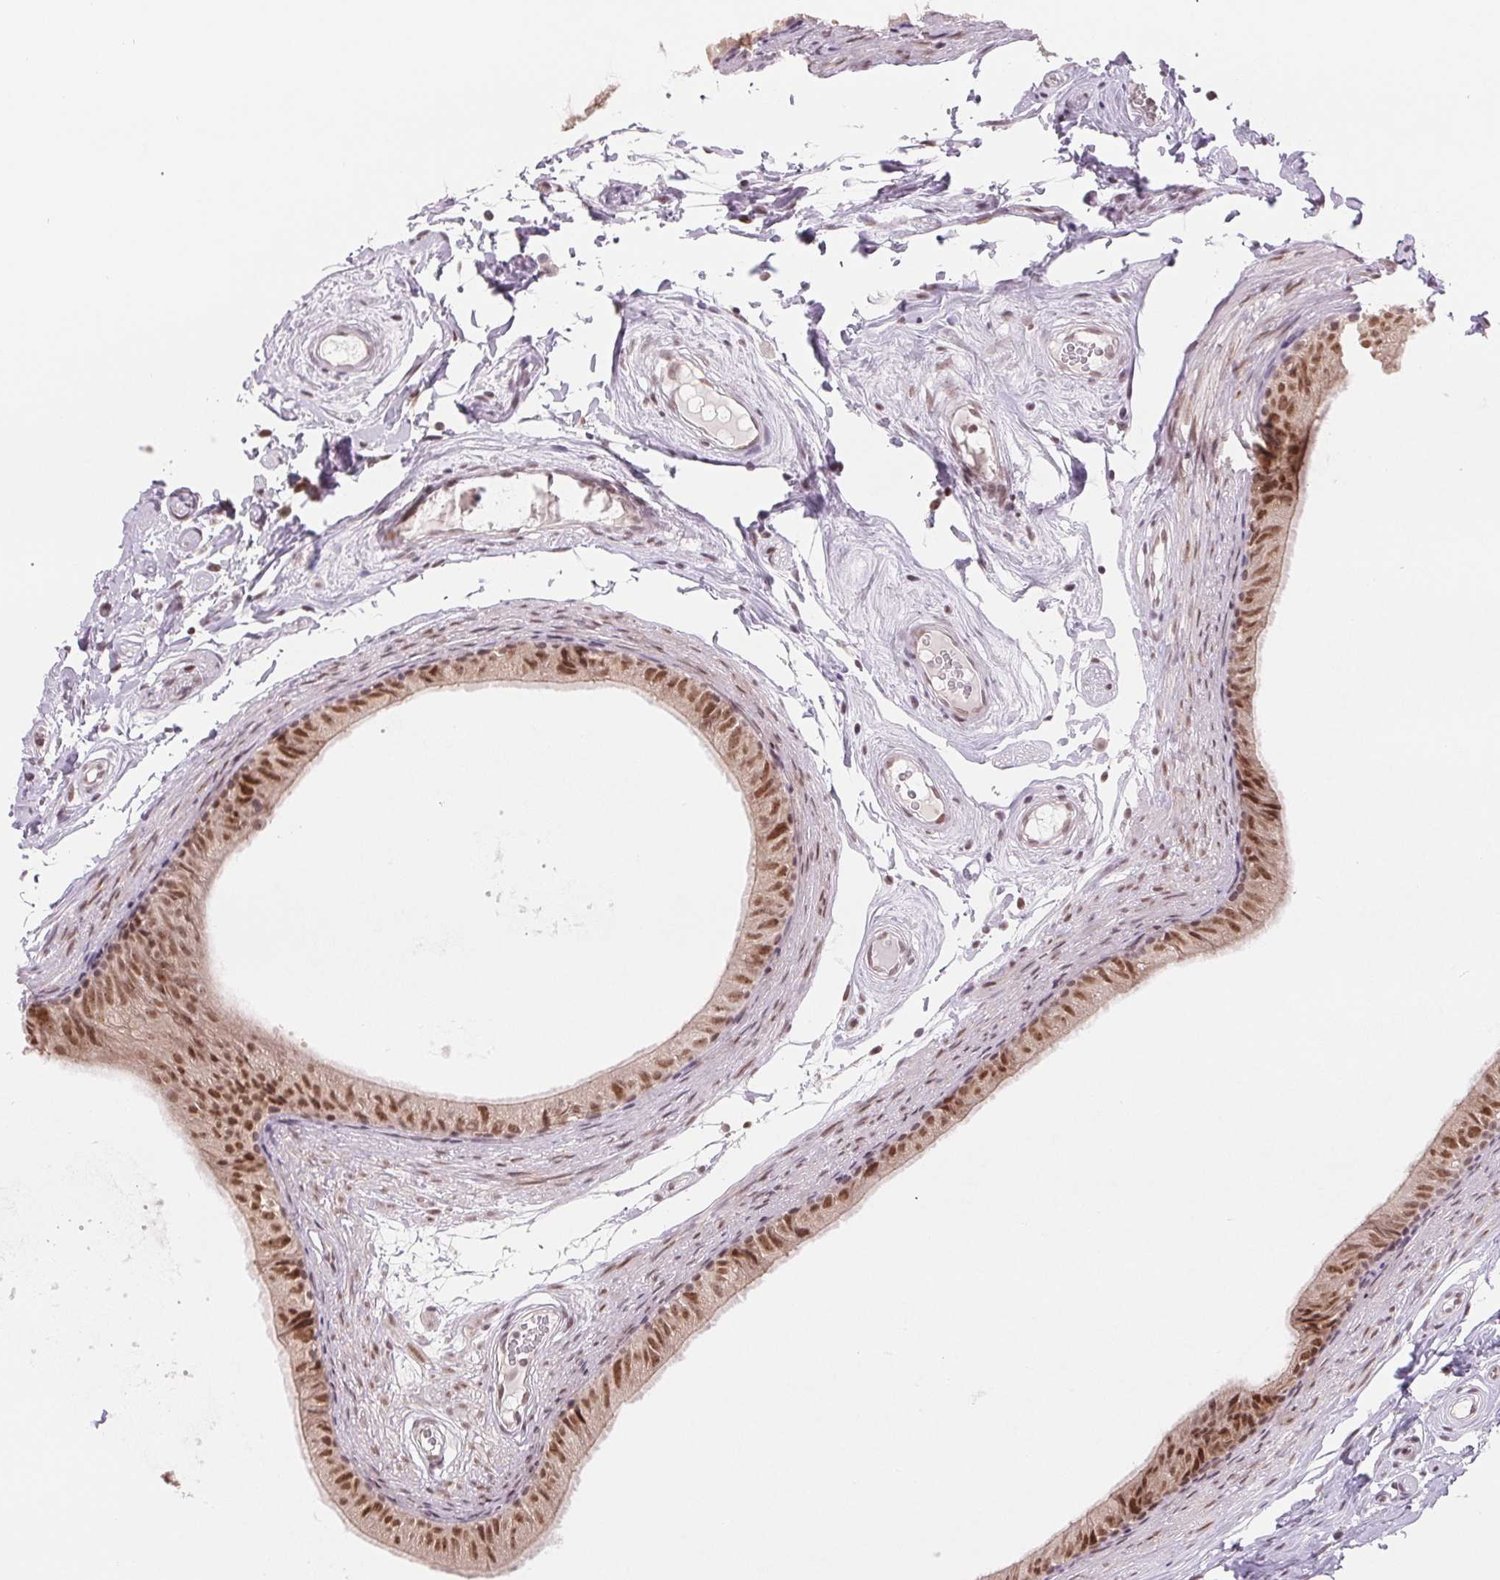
{"staining": {"intensity": "moderate", "quantity": ">75%", "location": "nuclear"}, "tissue": "epididymis", "cell_type": "Glandular cells", "image_type": "normal", "snomed": [{"axis": "morphology", "description": "Normal tissue, NOS"}, {"axis": "topography", "description": "Epididymis"}], "caption": "IHC (DAB (3,3'-diaminobenzidine)) staining of benign human epididymis displays moderate nuclear protein expression in approximately >75% of glandular cells.", "gene": "DNAJB6", "patient": {"sex": "male", "age": 45}}